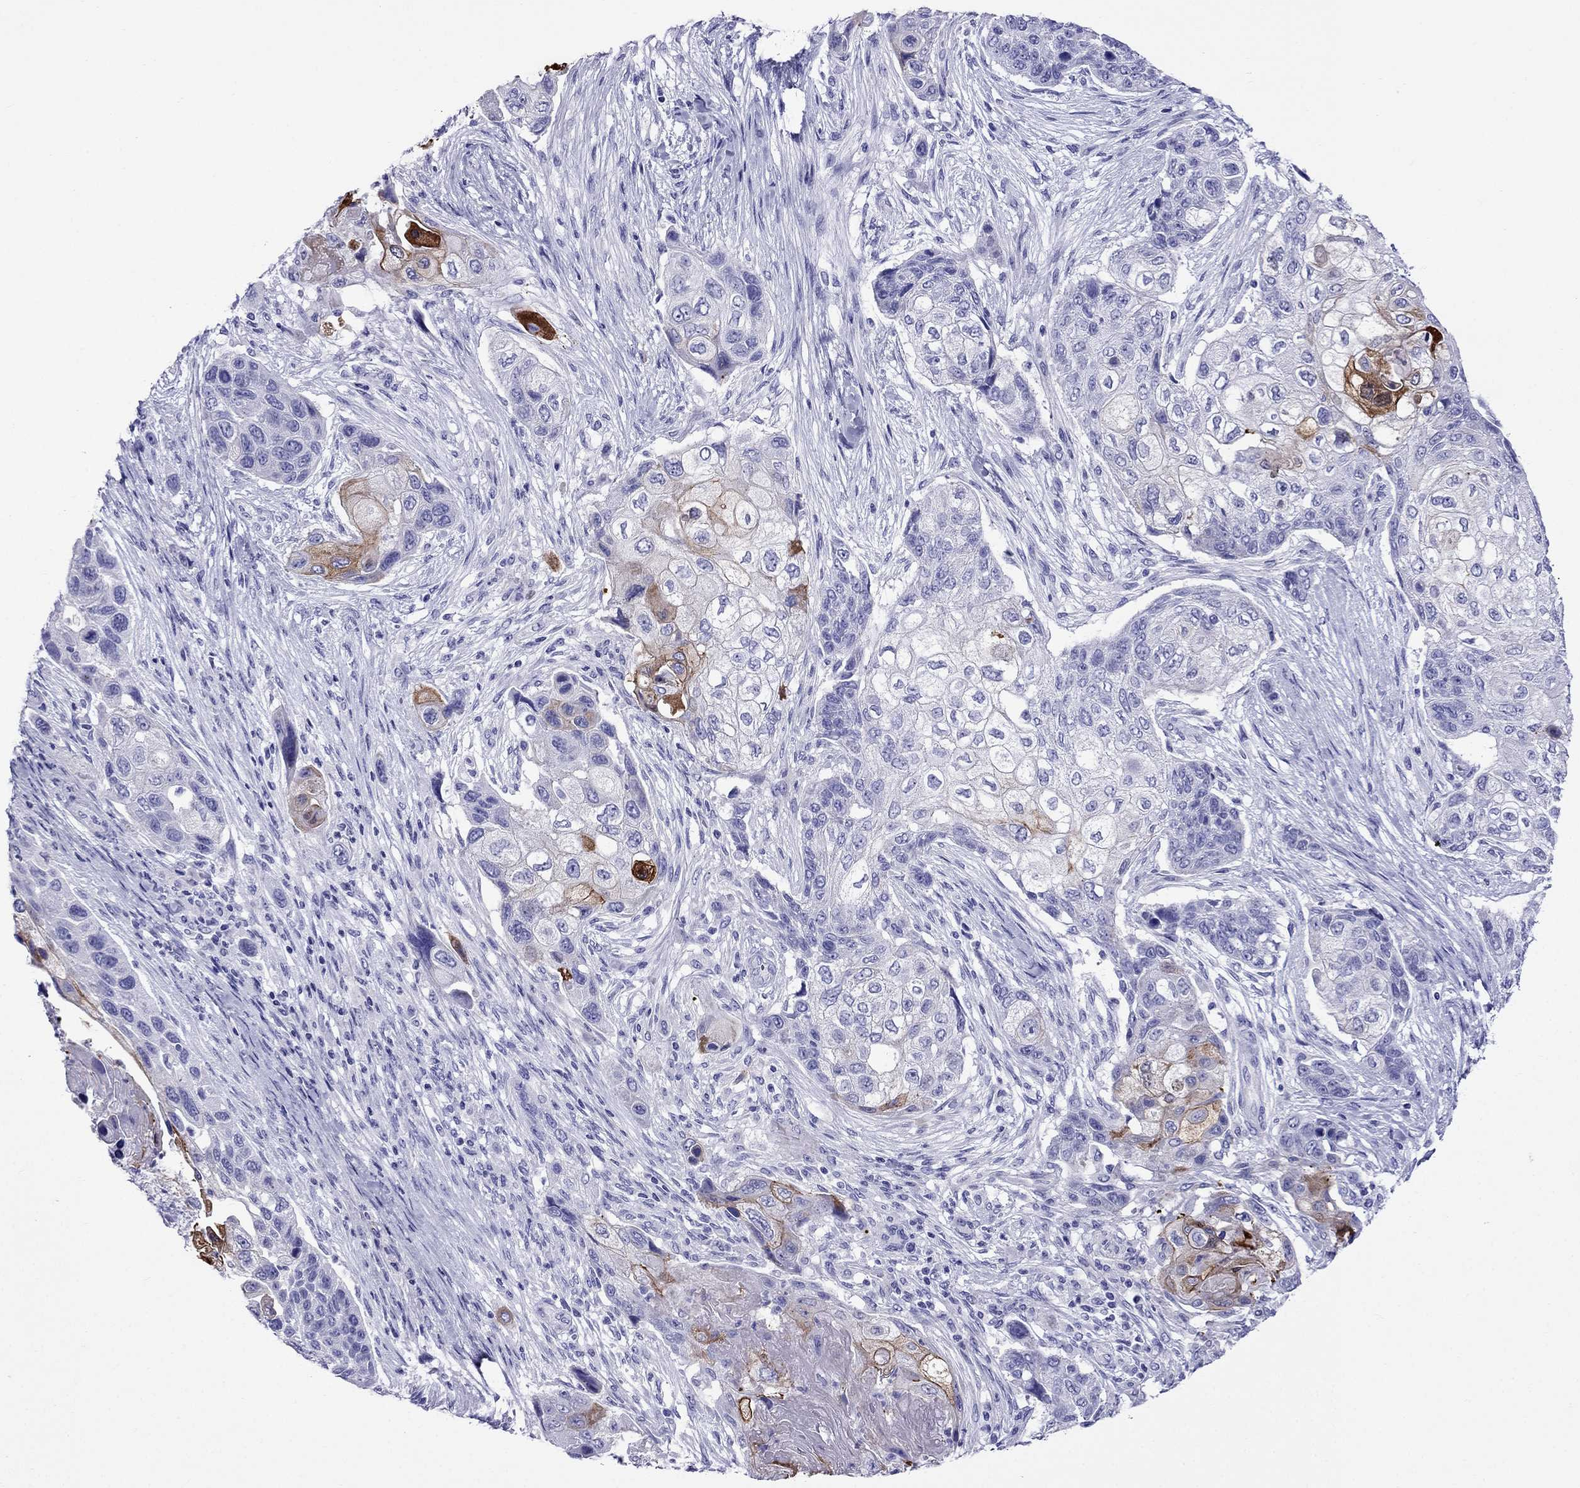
{"staining": {"intensity": "strong", "quantity": "<25%", "location": "cytoplasmic/membranous"}, "tissue": "lung cancer", "cell_type": "Tumor cells", "image_type": "cancer", "snomed": [{"axis": "morphology", "description": "Squamous cell carcinoma, NOS"}, {"axis": "topography", "description": "Lung"}], "caption": "Lung cancer (squamous cell carcinoma) stained with a brown dye exhibits strong cytoplasmic/membranous positive expression in approximately <25% of tumor cells.", "gene": "CRYBA1", "patient": {"sex": "male", "age": 69}}